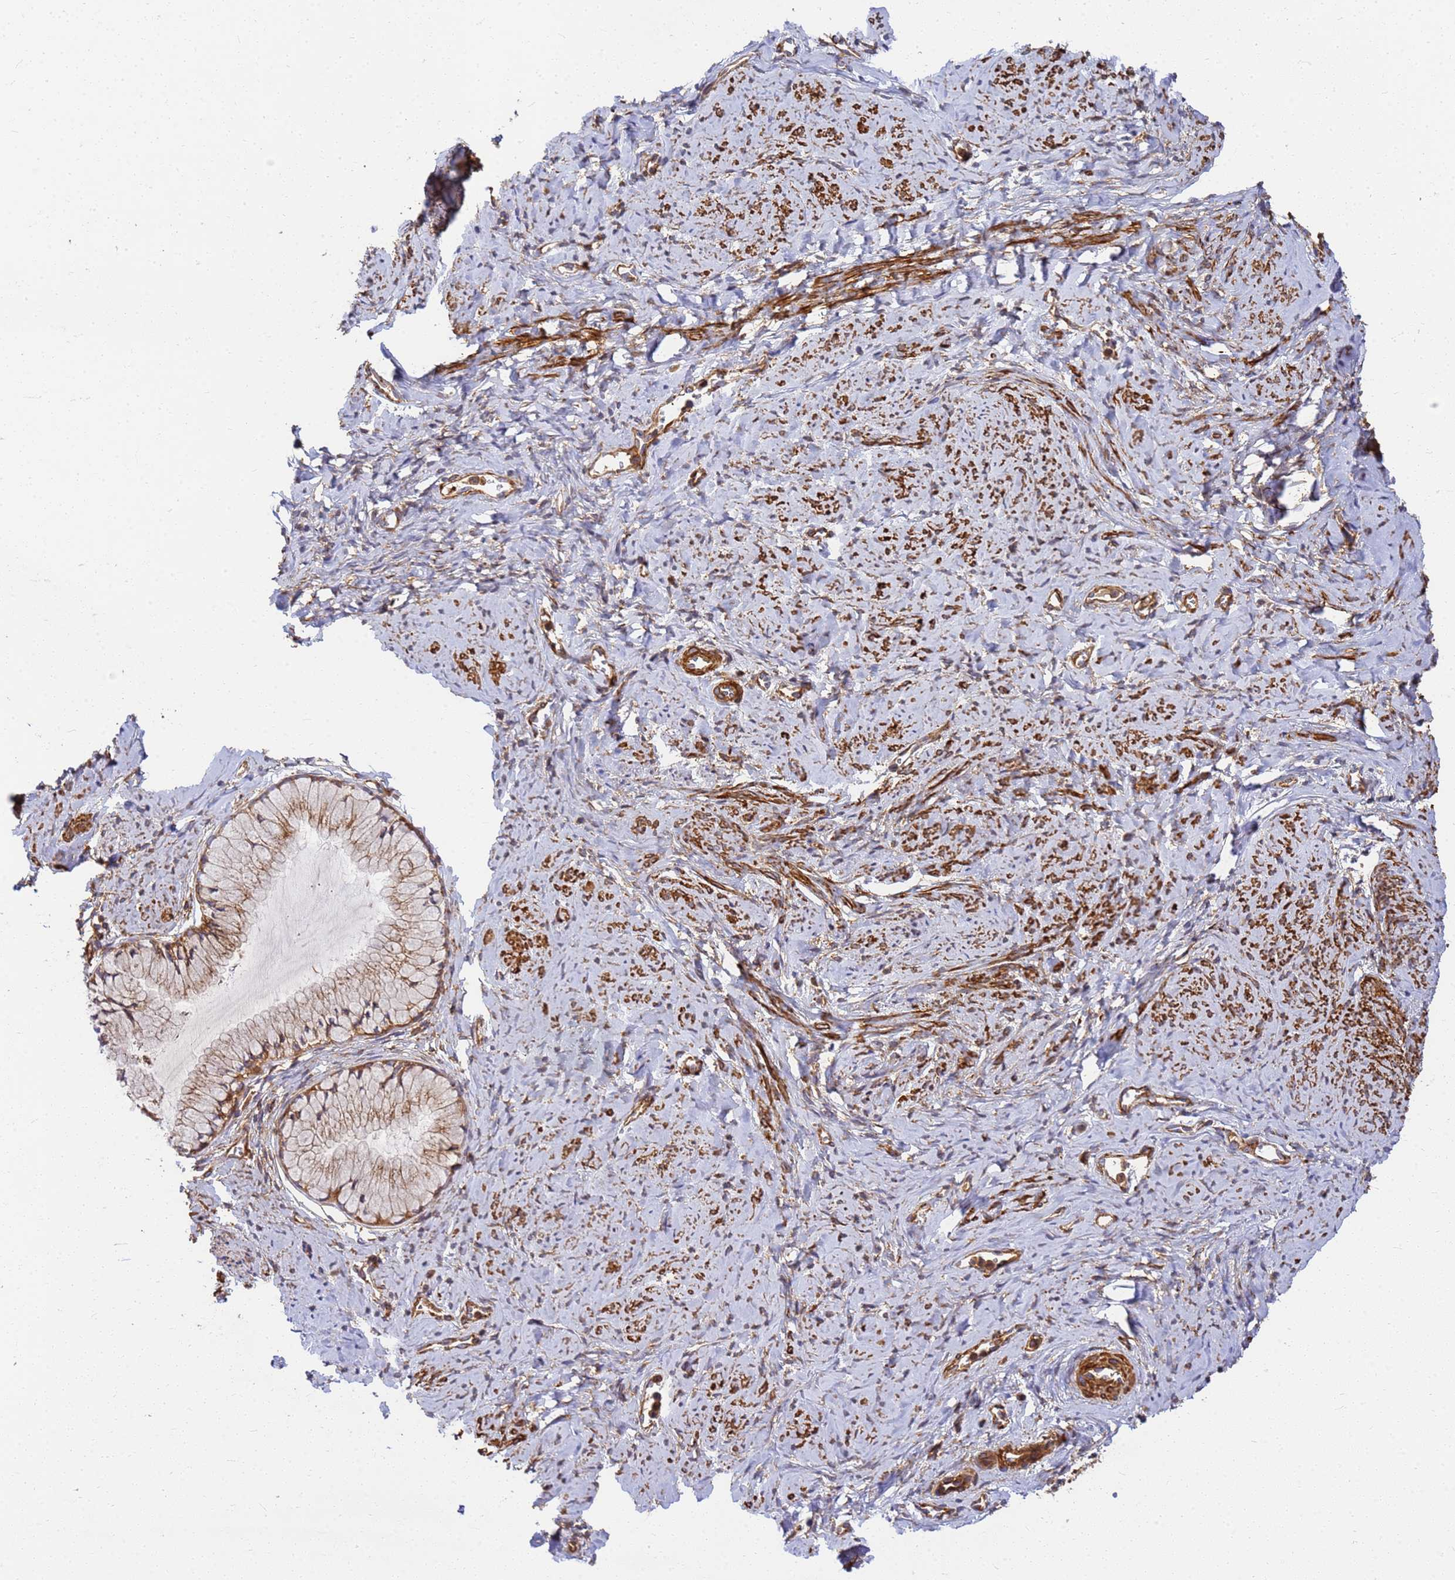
{"staining": {"intensity": "moderate", "quantity": ">75%", "location": "cytoplasmic/membranous"}, "tissue": "cervix", "cell_type": "Glandular cells", "image_type": "normal", "snomed": [{"axis": "morphology", "description": "Normal tissue, NOS"}, {"axis": "topography", "description": "Cervix"}], "caption": "A brown stain shows moderate cytoplasmic/membranous expression of a protein in glandular cells of unremarkable cervix.", "gene": "C2CD5", "patient": {"sex": "female", "age": 42}}